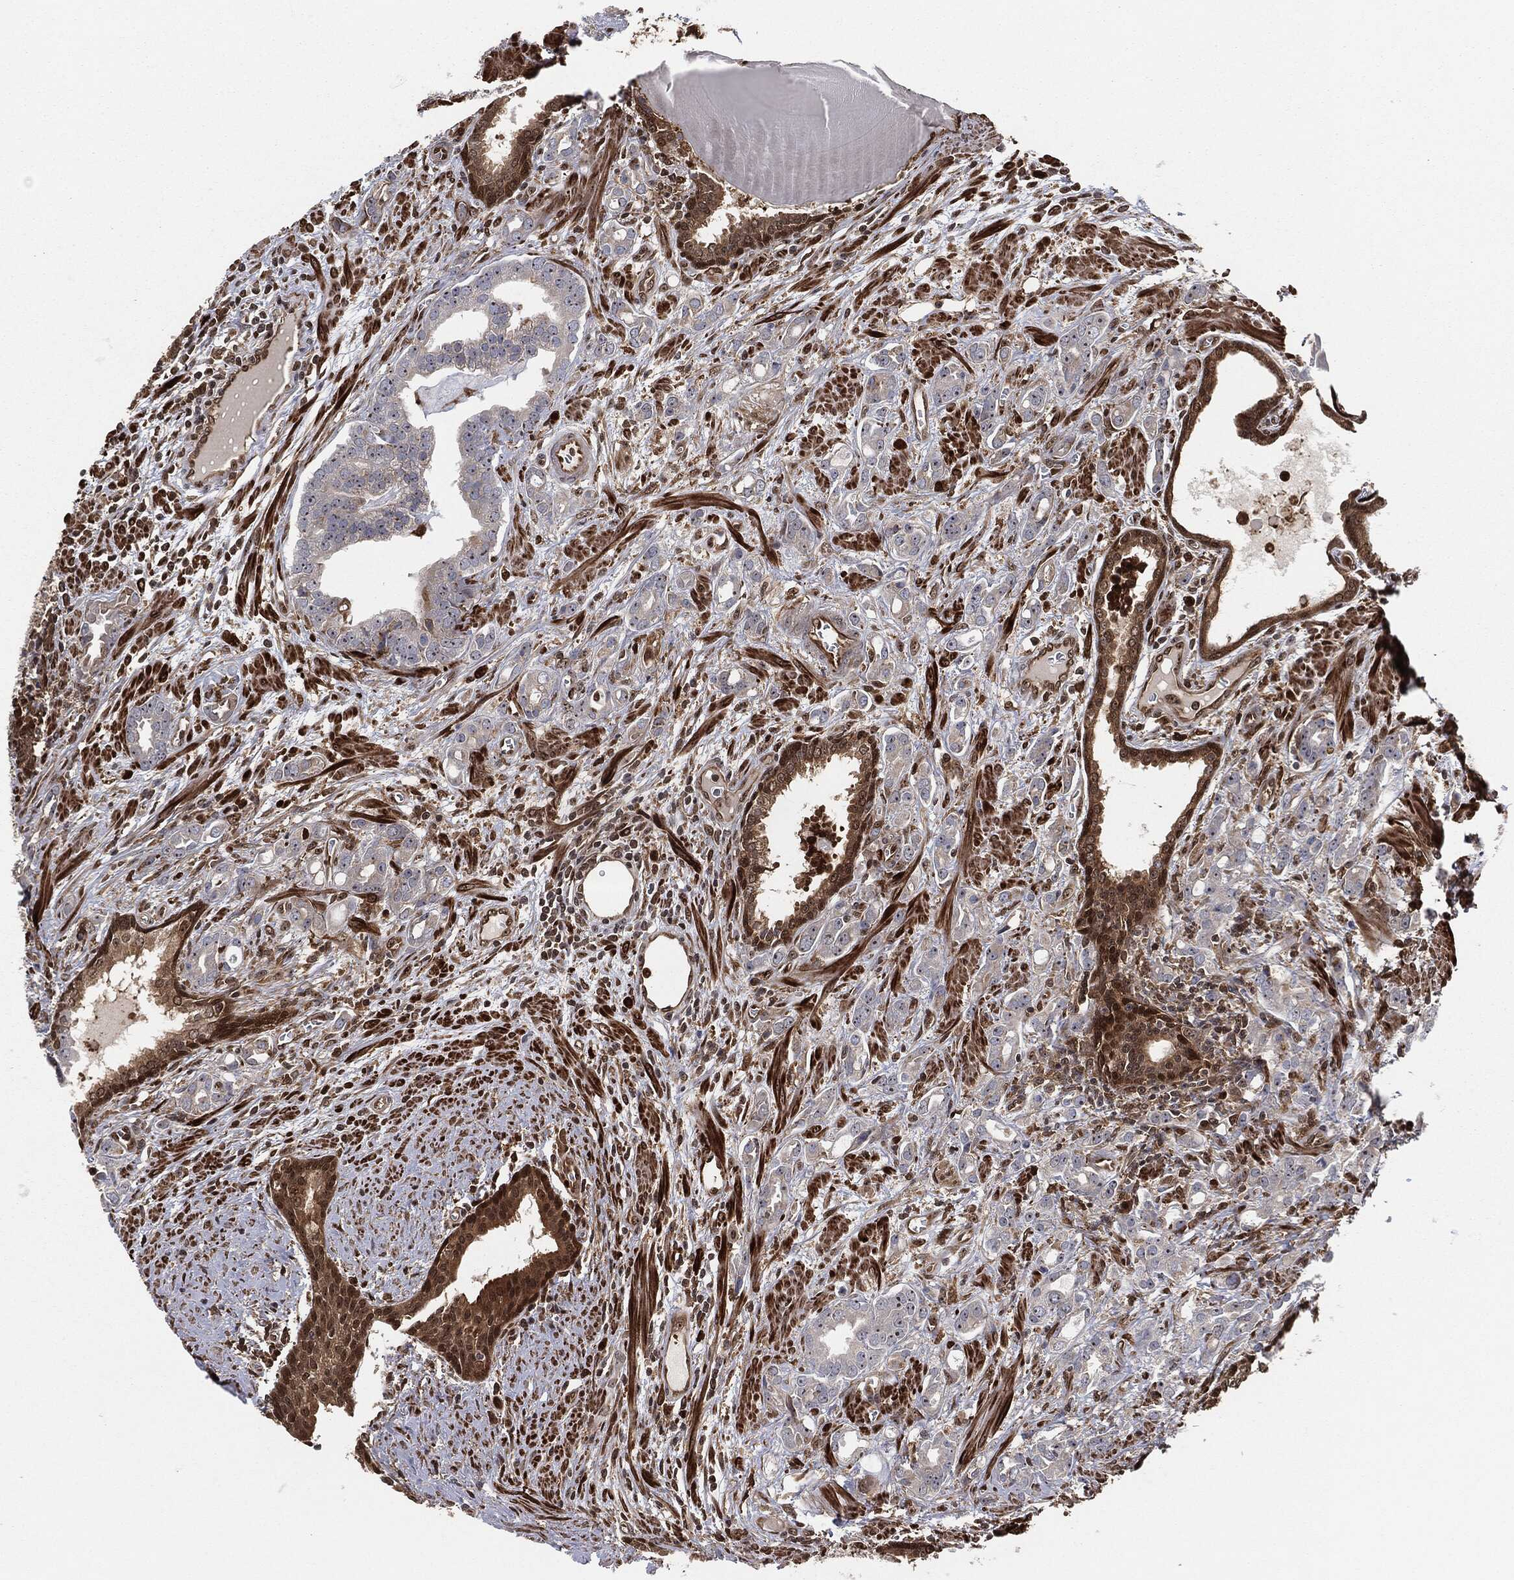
{"staining": {"intensity": "negative", "quantity": "none", "location": "none"}, "tissue": "prostate cancer", "cell_type": "Tumor cells", "image_type": "cancer", "snomed": [{"axis": "morphology", "description": "Adenocarcinoma, NOS"}, {"axis": "topography", "description": "Prostate"}], "caption": "Protein analysis of prostate adenocarcinoma demonstrates no significant positivity in tumor cells. The staining is performed using DAB (3,3'-diaminobenzidine) brown chromogen with nuclei counter-stained in using hematoxylin.", "gene": "CAPRIN2", "patient": {"sex": "male", "age": 57}}